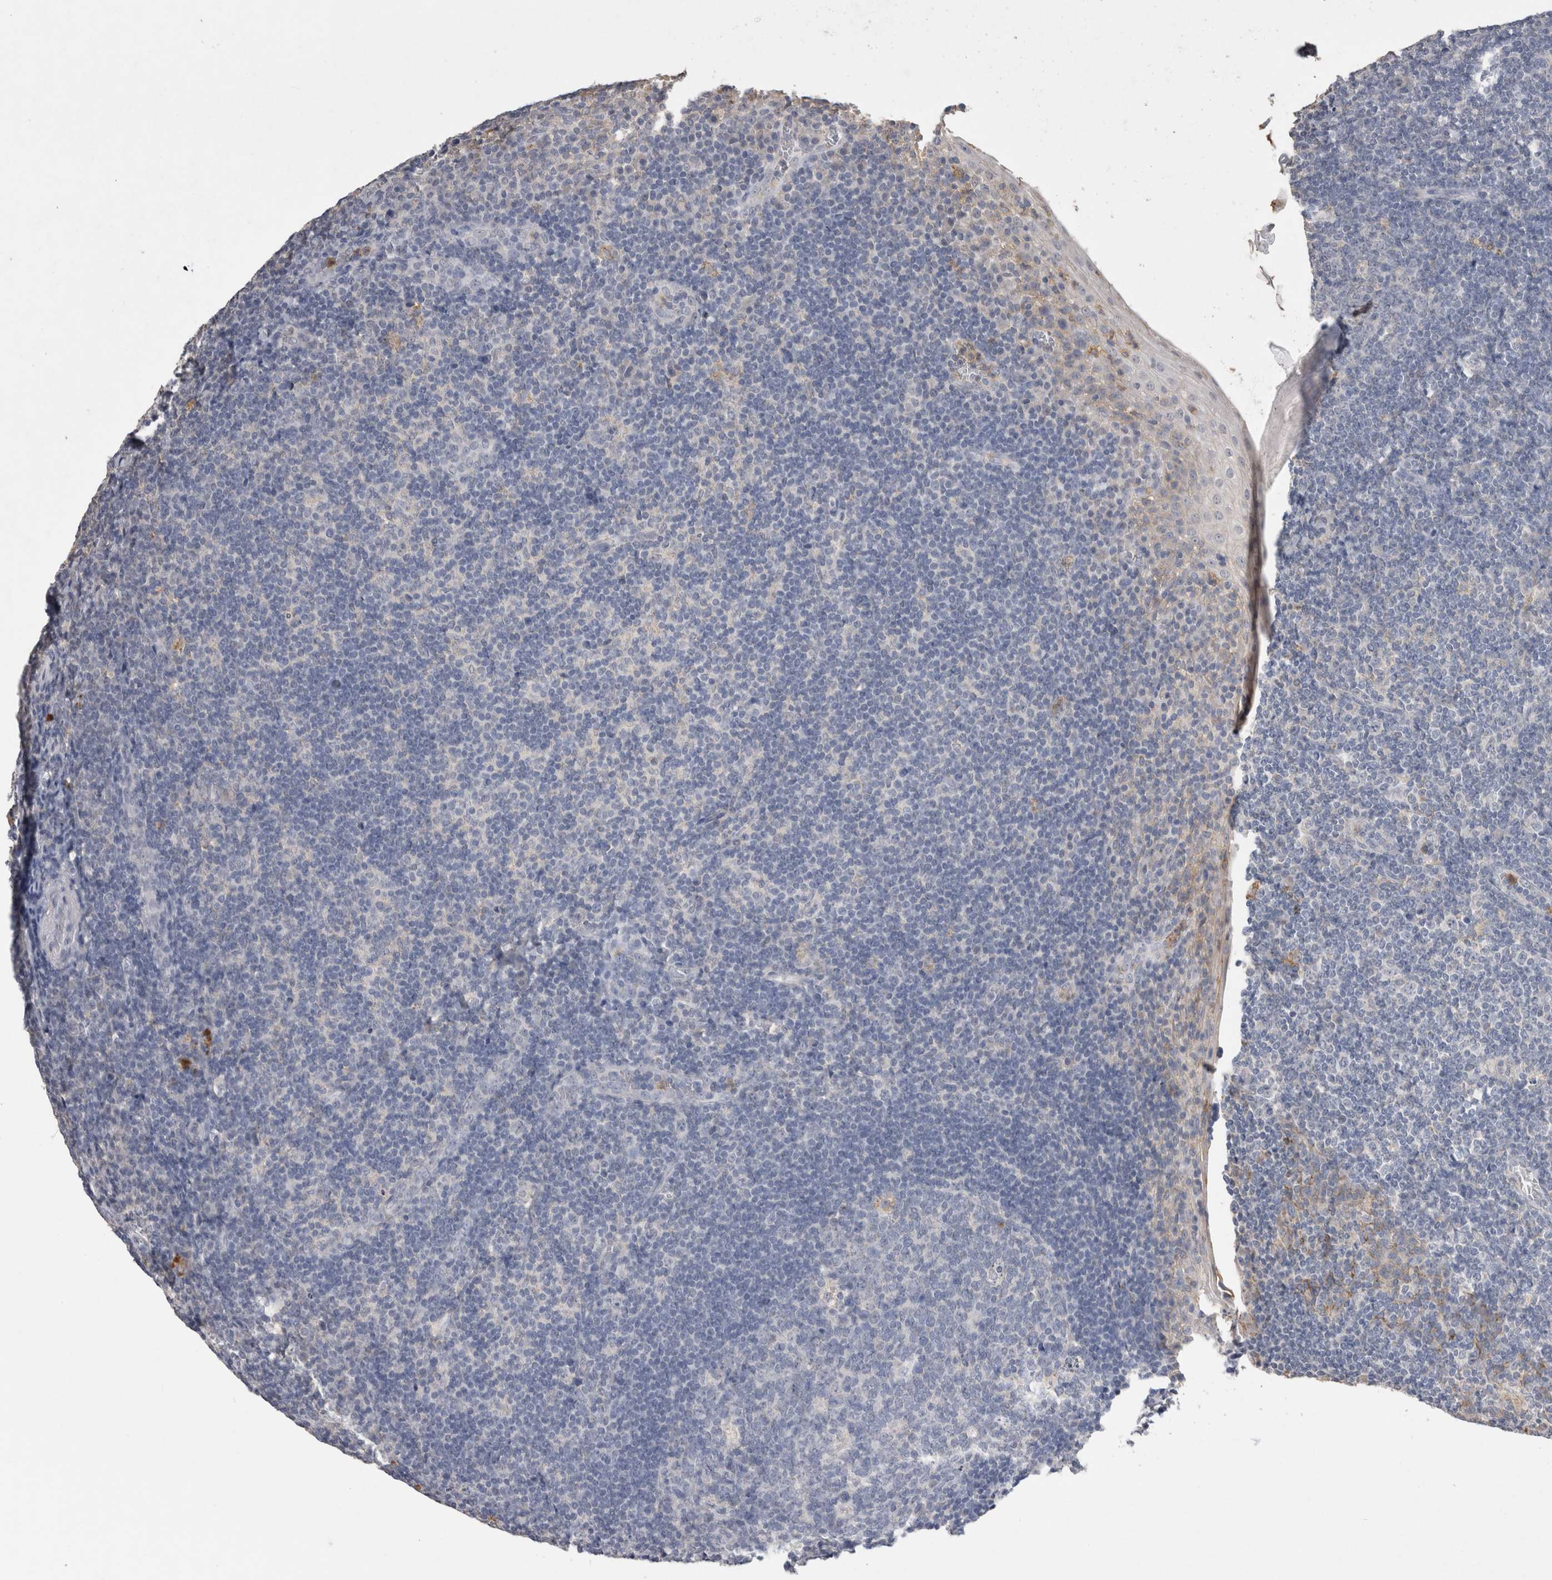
{"staining": {"intensity": "negative", "quantity": "none", "location": "none"}, "tissue": "tonsil", "cell_type": "Germinal center cells", "image_type": "normal", "snomed": [{"axis": "morphology", "description": "Normal tissue, NOS"}, {"axis": "topography", "description": "Tonsil"}], "caption": "Immunohistochemistry (IHC) photomicrograph of normal tonsil: human tonsil stained with DAB (3,3'-diaminobenzidine) shows no significant protein expression in germinal center cells. Nuclei are stained in blue.", "gene": "CNTFR", "patient": {"sex": "male", "age": 37}}